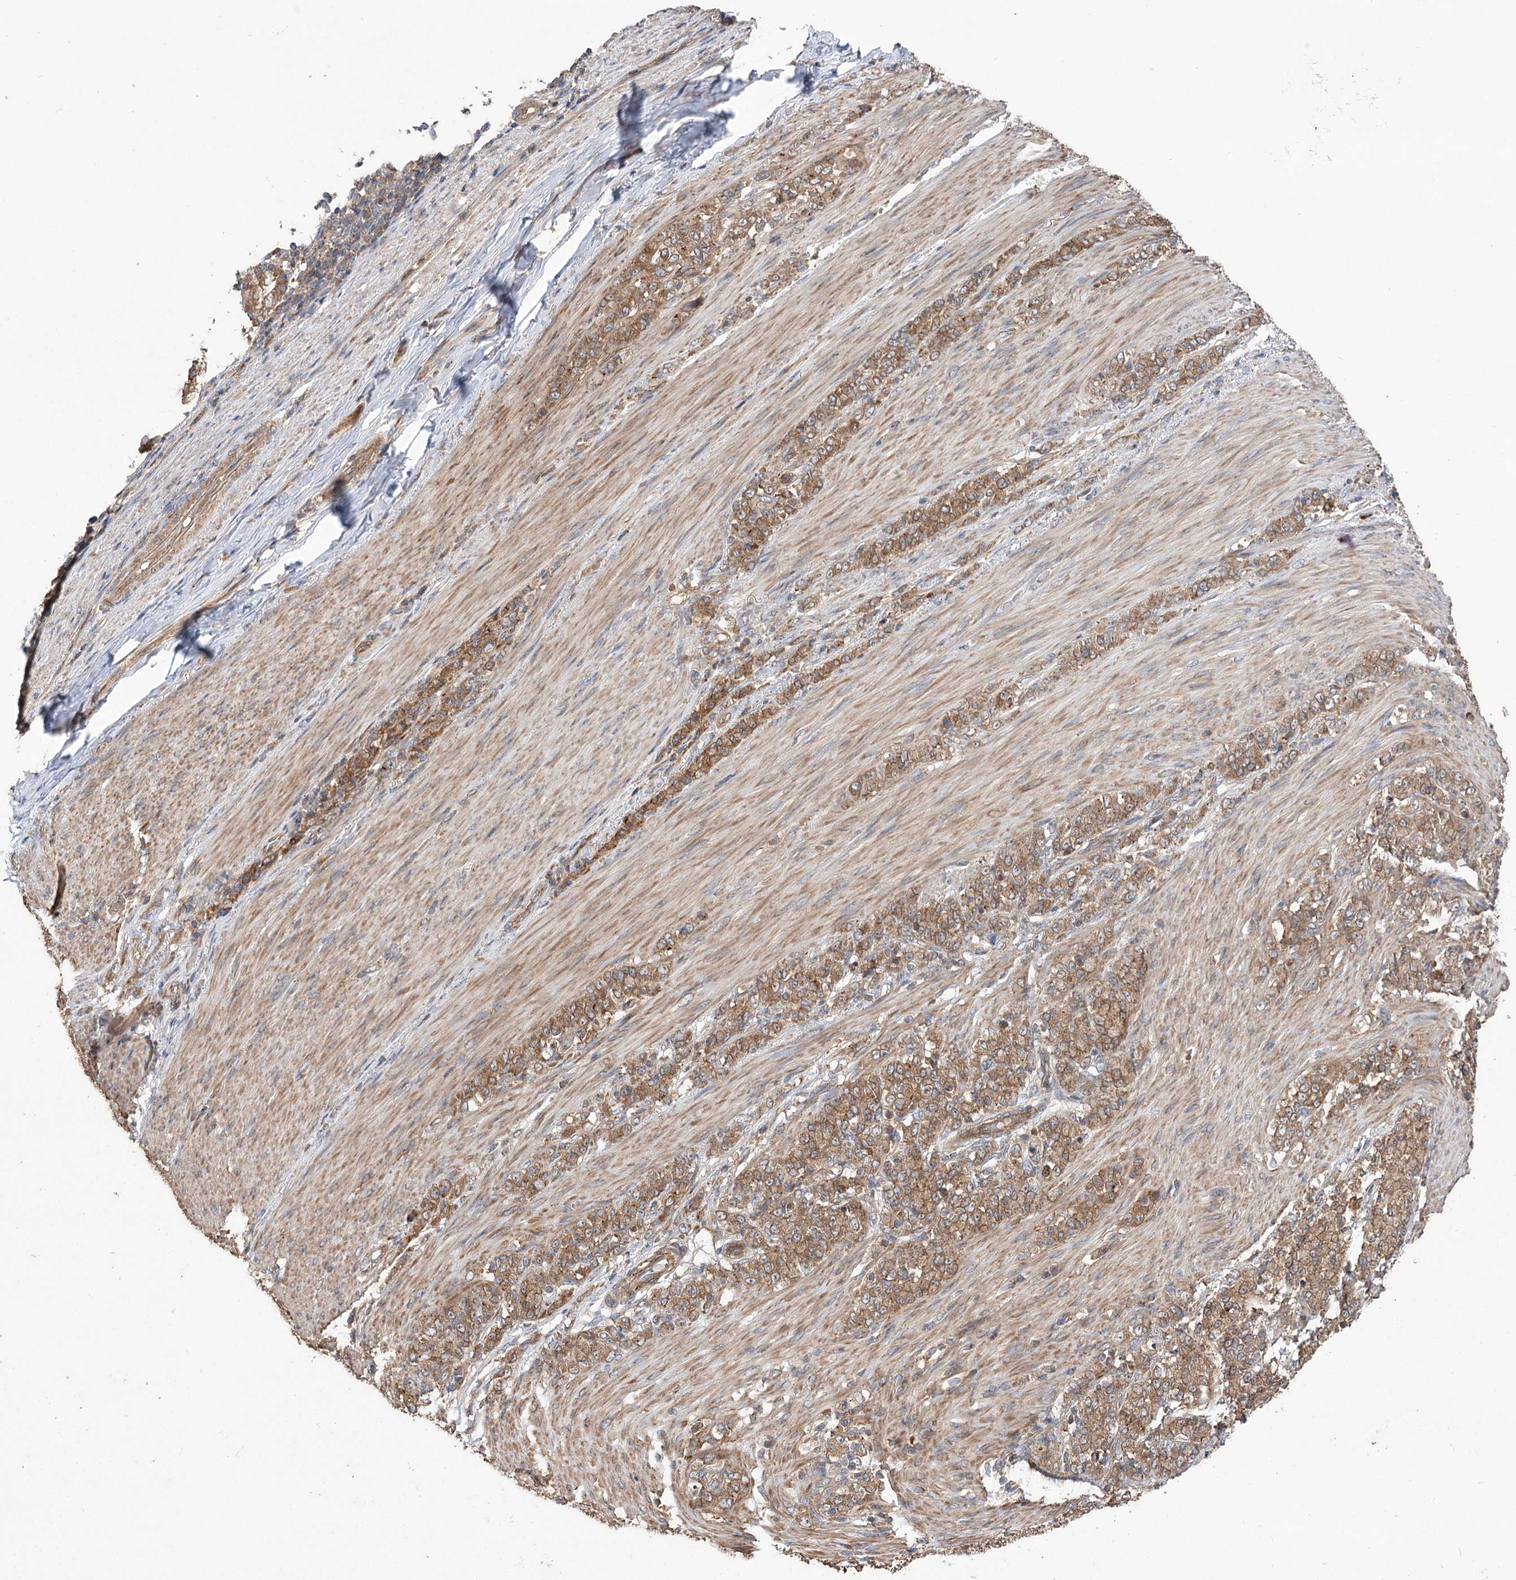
{"staining": {"intensity": "moderate", "quantity": ">75%", "location": "cytoplasmic/membranous"}, "tissue": "stomach cancer", "cell_type": "Tumor cells", "image_type": "cancer", "snomed": [{"axis": "morphology", "description": "Adenocarcinoma, NOS"}, {"axis": "topography", "description": "Stomach"}], "caption": "High-magnification brightfield microscopy of stomach adenocarcinoma stained with DAB (brown) and counterstained with hematoxylin (blue). tumor cells exhibit moderate cytoplasmic/membranous positivity is present in approximately>75% of cells. The staining was performed using DAB, with brown indicating positive protein expression. Nuclei are stained blue with hematoxylin.", "gene": "VPS37B", "patient": {"sex": "female", "age": 79}}